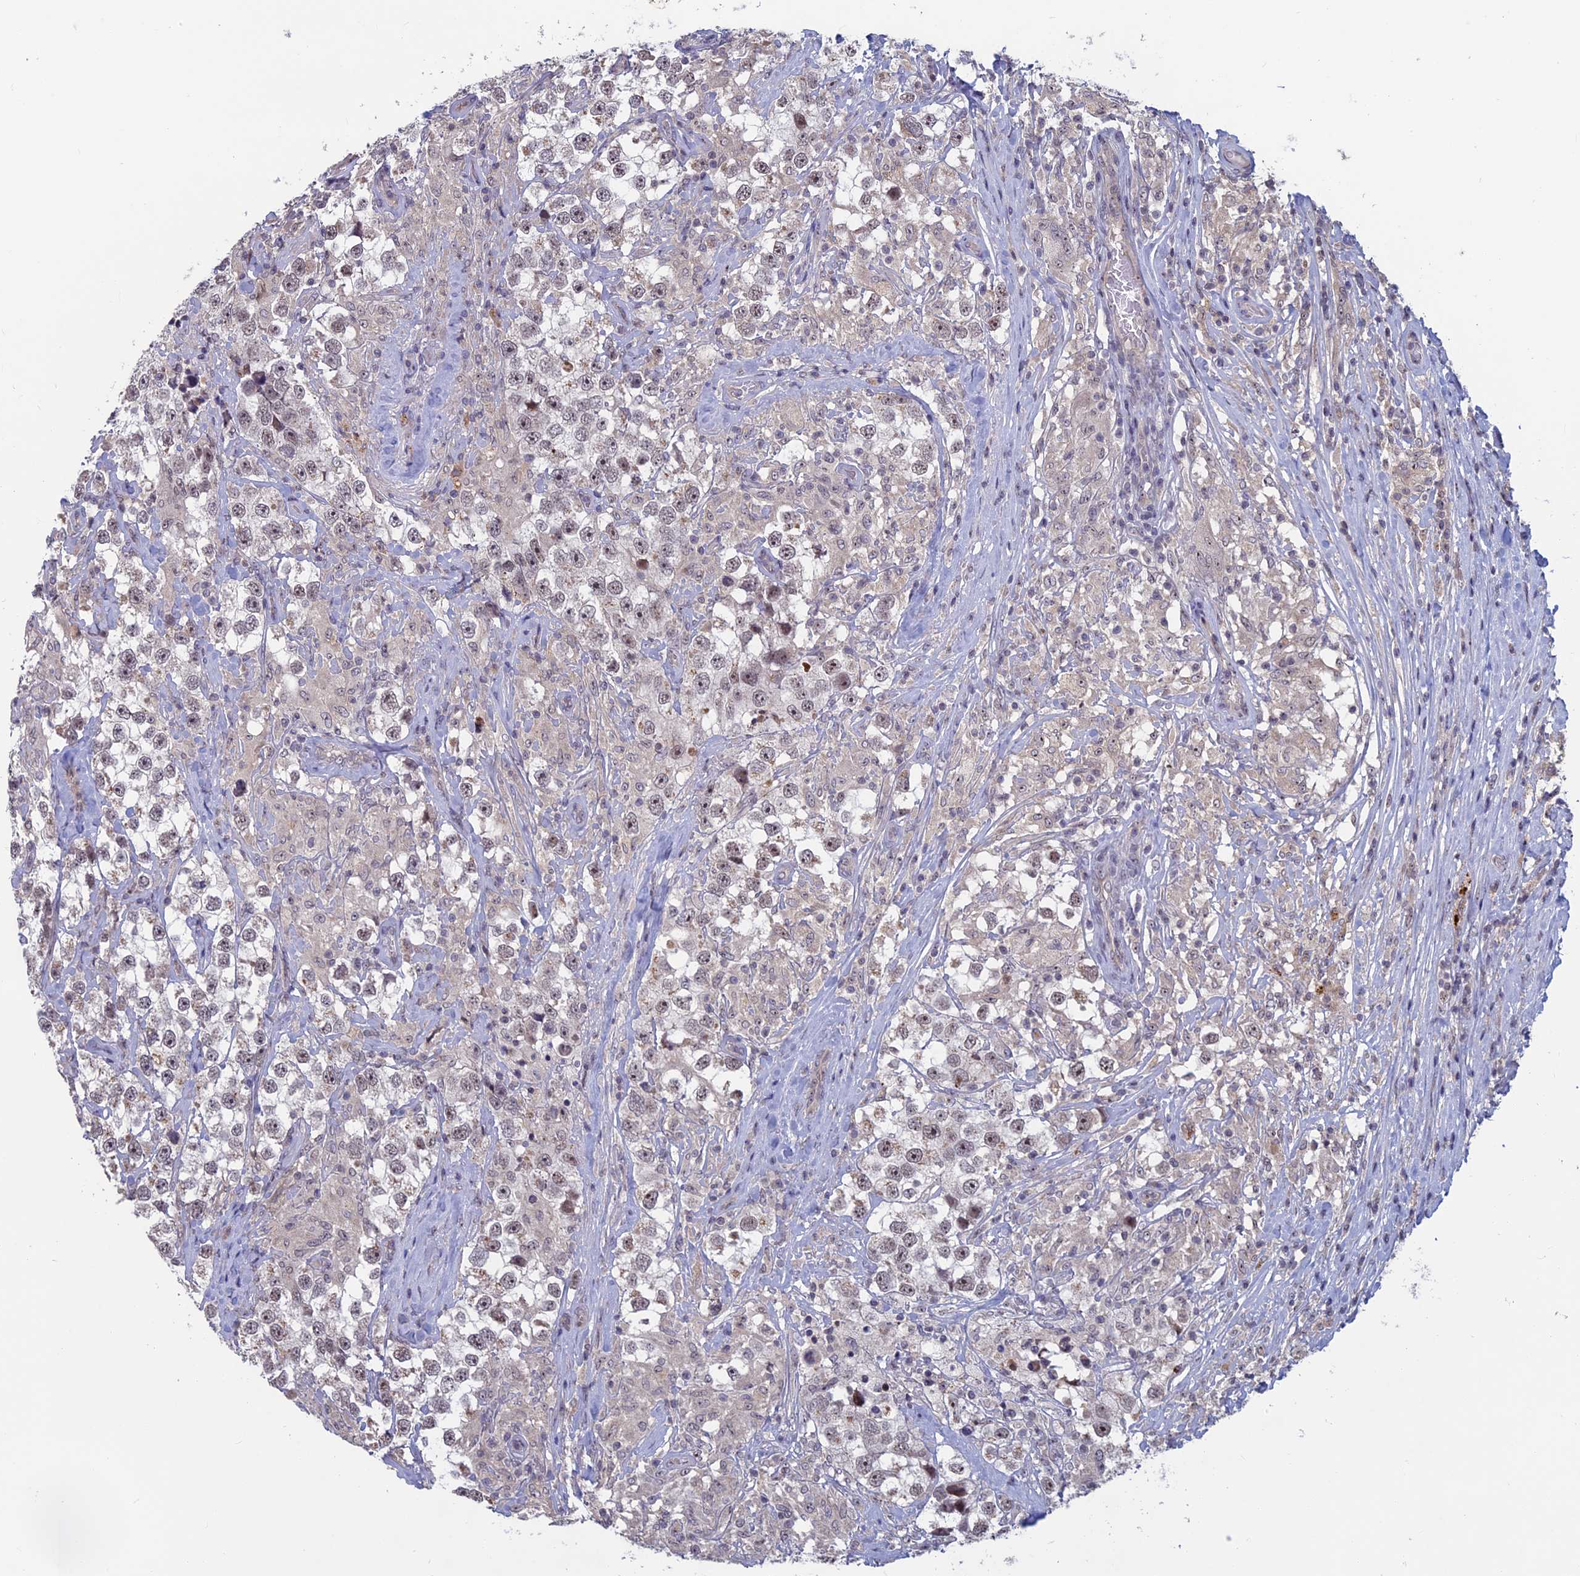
{"staining": {"intensity": "weak", "quantity": "25%-75%", "location": "nuclear"}, "tissue": "testis cancer", "cell_type": "Tumor cells", "image_type": "cancer", "snomed": [{"axis": "morphology", "description": "Seminoma, NOS"}, {"axis": "topography", "description": "Testis"}], "caption": "Tumor cells reveal weak nuclear staining in about 25%-75% of cells in testis seminoma.", "gene": "SPIRE1", "patient": {"sex": "male", "age": 46}}